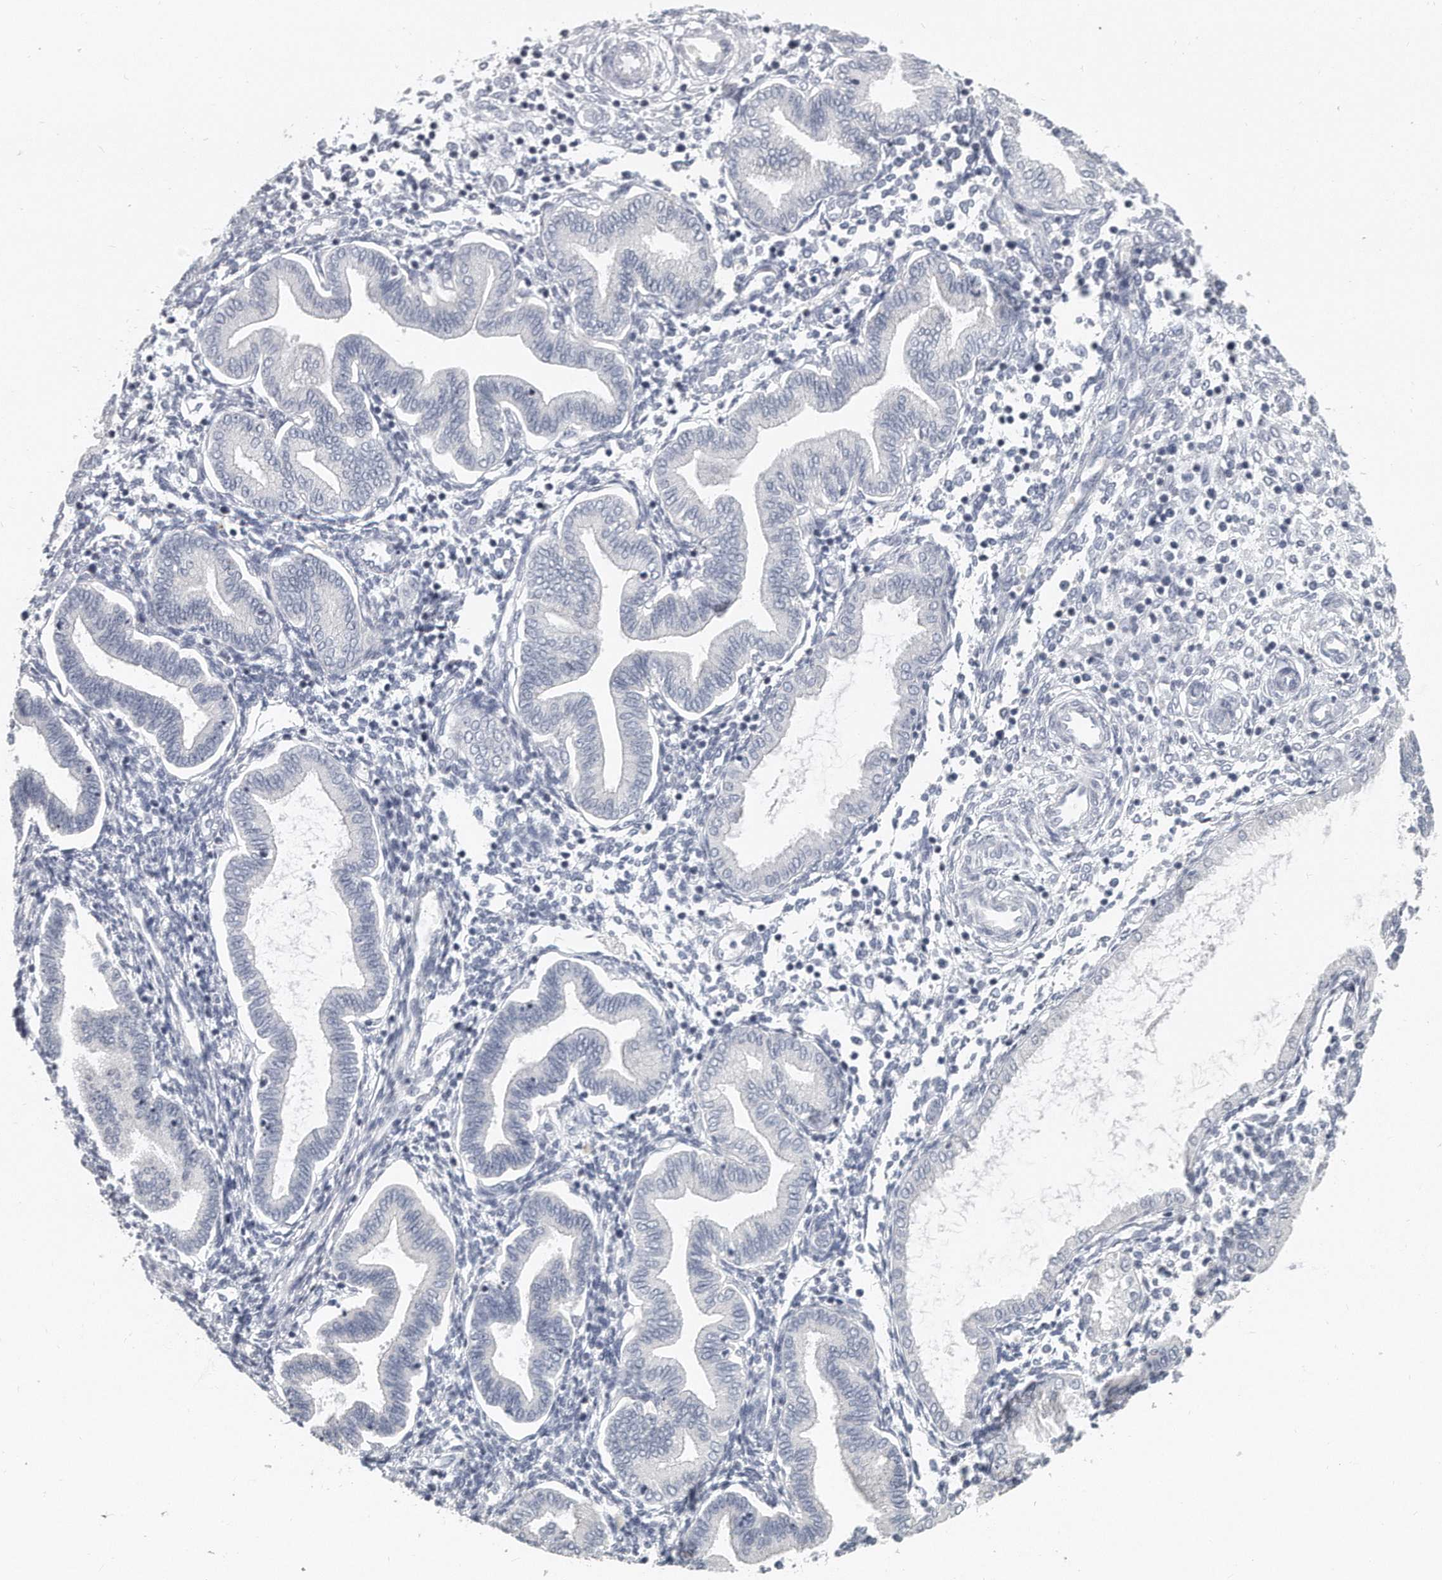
{"staining": {"intensity": "negative", "quantity": "none", "location": "none"}, "tissue": "endometrium", "cell_type": "Cells in endometrial stroma", "image_type": "normal", "snomed": [{"axis": "morphology", "description": "Normal tissue, NOS"}, {"axis": "topography", "description": "Endometrium"}], "caption": "An immunohistochemistry histopathology image of normal endometrium is shown. There is no staining in cells in endometrial stroma of endometrium. (Immunohistochemistry, brightfield microscopy, high magnification).", "gene": "PLEKHA6", "patient": {"sex": "female", "age": 53}}